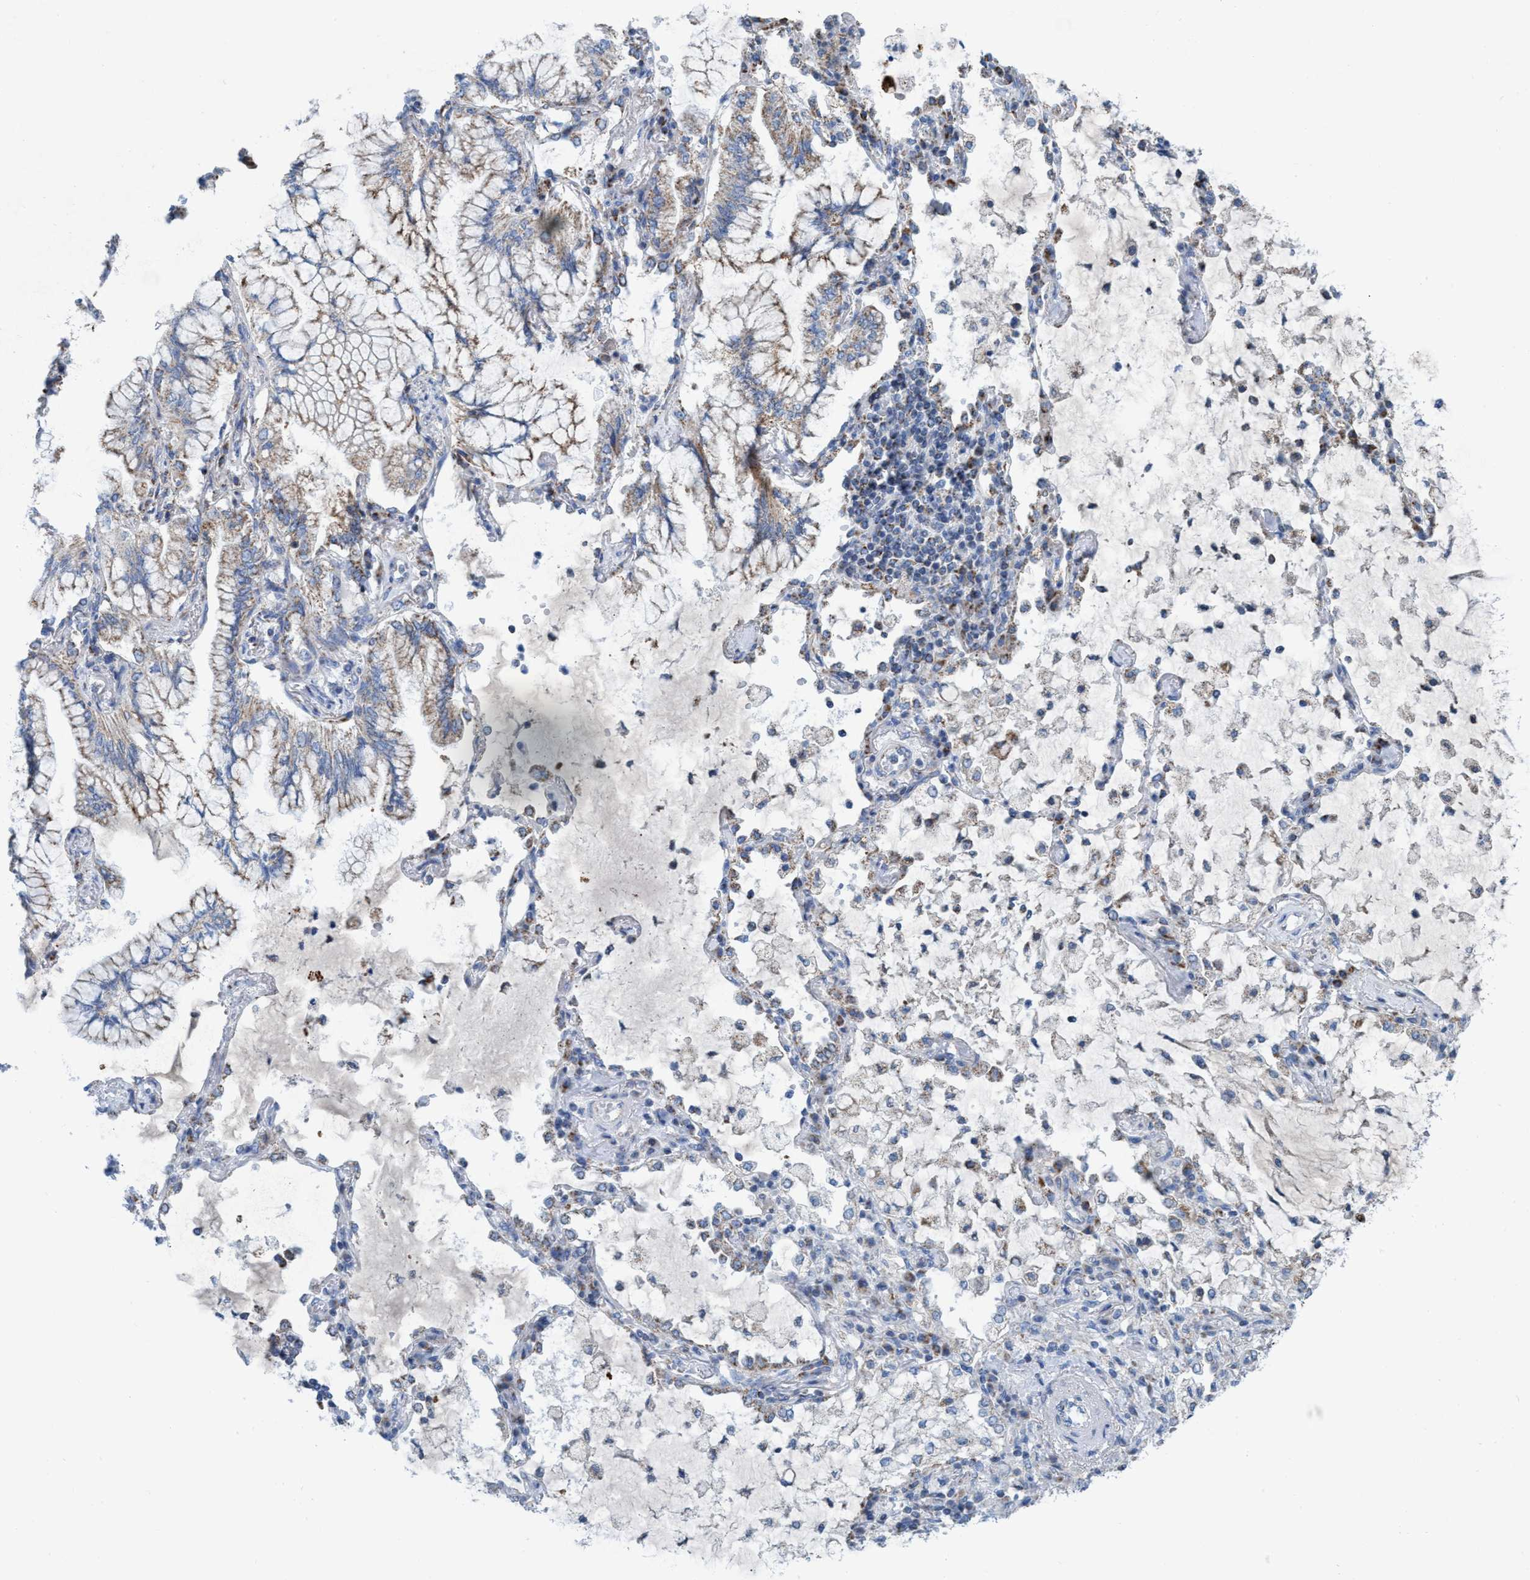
{"staining": {"intensity": "weak", "quantity": "25%-75%", "location": "cytoplasmic/membranous"}, "tissue": "lung cancer", "cell_type": "Tumor cells", "image_type": "cancer", "snomed": [{"axis": "morphology", "description": "Adenocarcinoma, NOS"}, {"axis": "topography", "description": "Lung"}], "caption": "Lung cancer (adenocarcinoma) stained with a brown dye reveals weak cytoplasmic/membranous positive positivity in approximately 25%-75% of tumor cells.", "gene": "GGA3", "patient": {"sex": "female", "age": 70}}